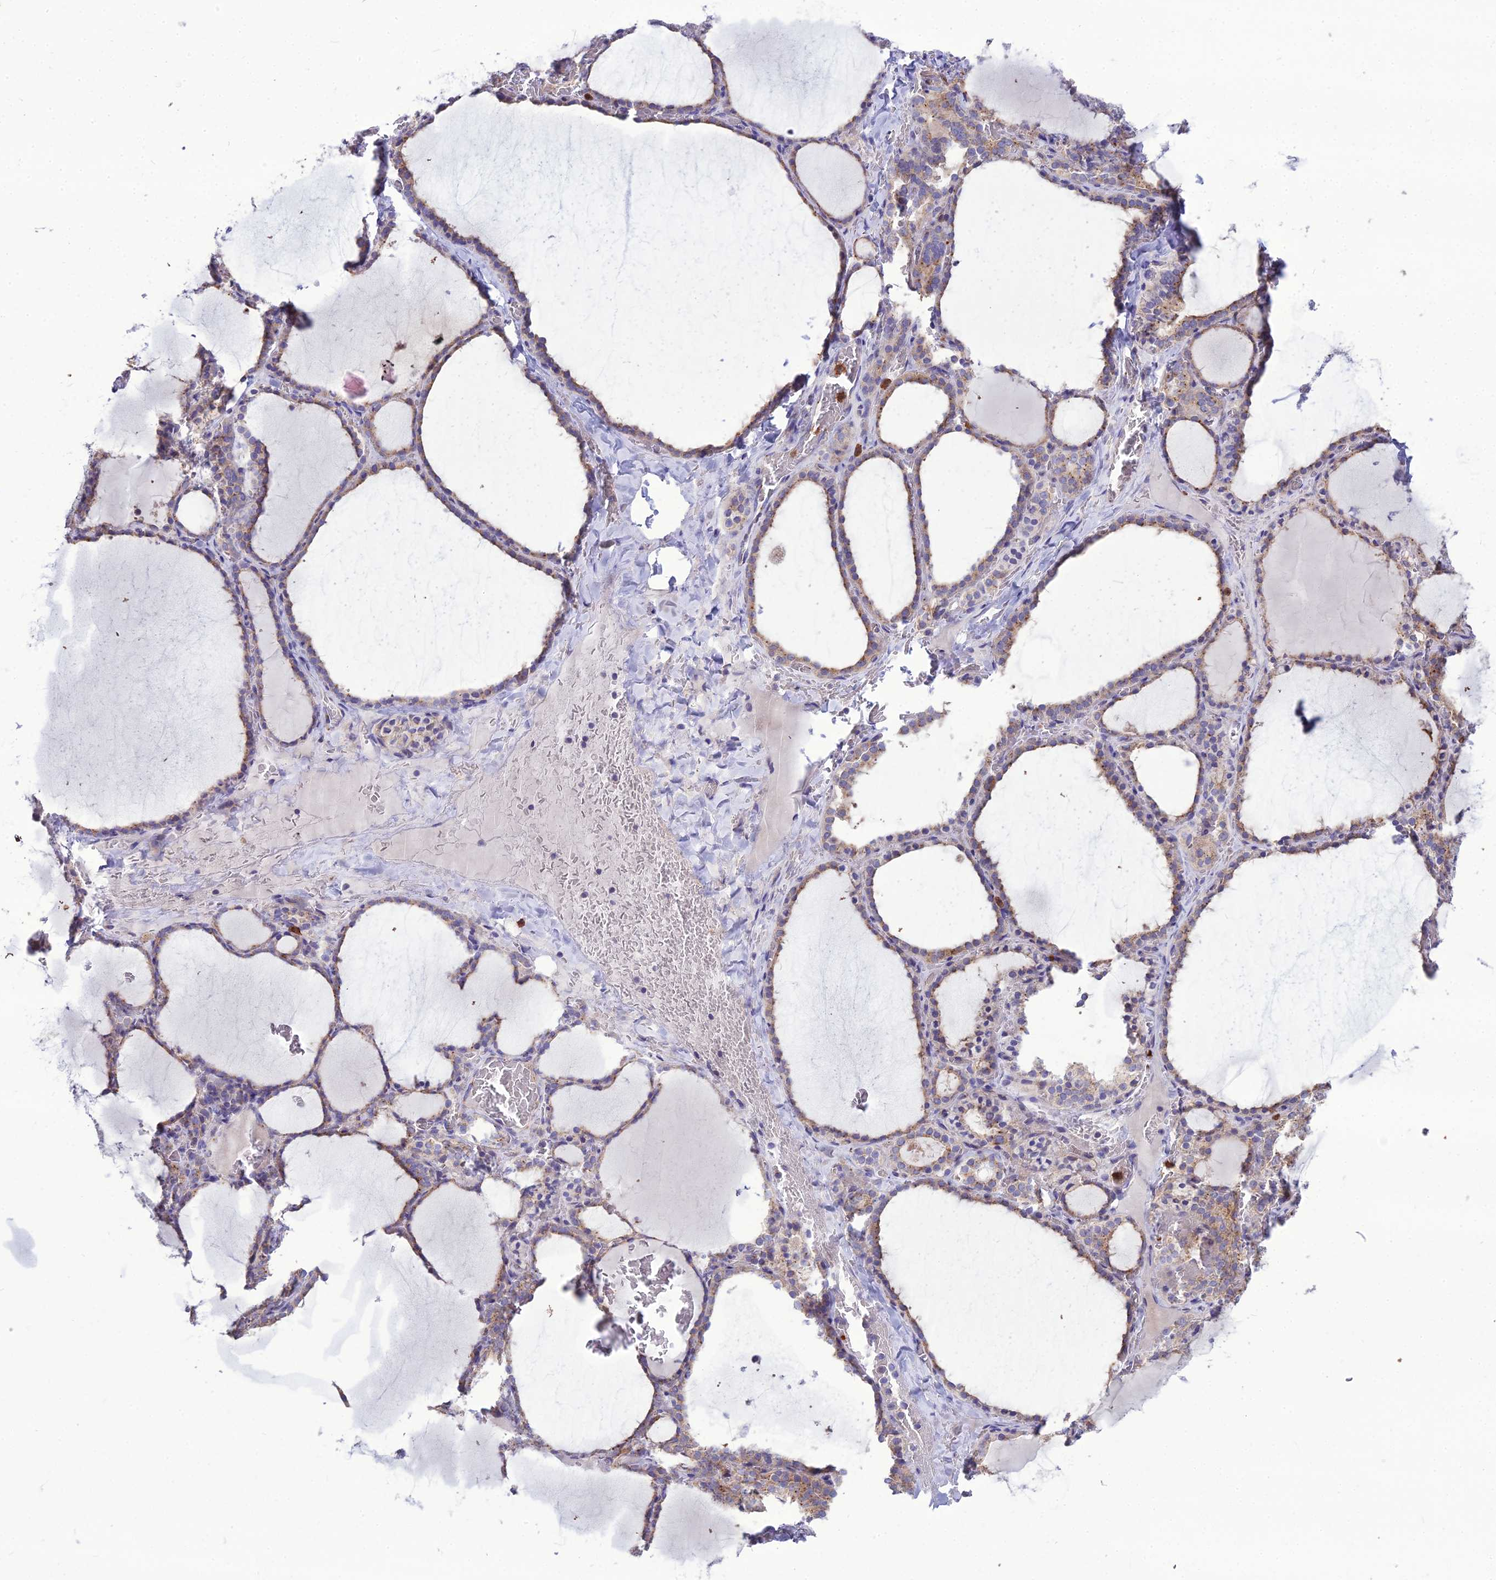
{"staining": {"intensity": "moderate", "quantity": ">75%", "location": "cytoplasmic/membranous"}, "tissue": "thyroid gland", "cell_type": "Glandular cells", "image_type": "normal", "snomed": [{"axis": "morphology", "description": "Normal tissue, NOS"}, {"axis": "topography", "description": "Thyroid gland"}], "caption": "This micrograph reveals unremarkable thyroid gland stained with IHC to label a protein in brown. The cytoplasmic/membranous of glandular cells show moderate positivity for the protein. Nuclei are counter-stained blue.", "gene": "SPRYD7", "patient": {"sex": "female", "age": 39}}